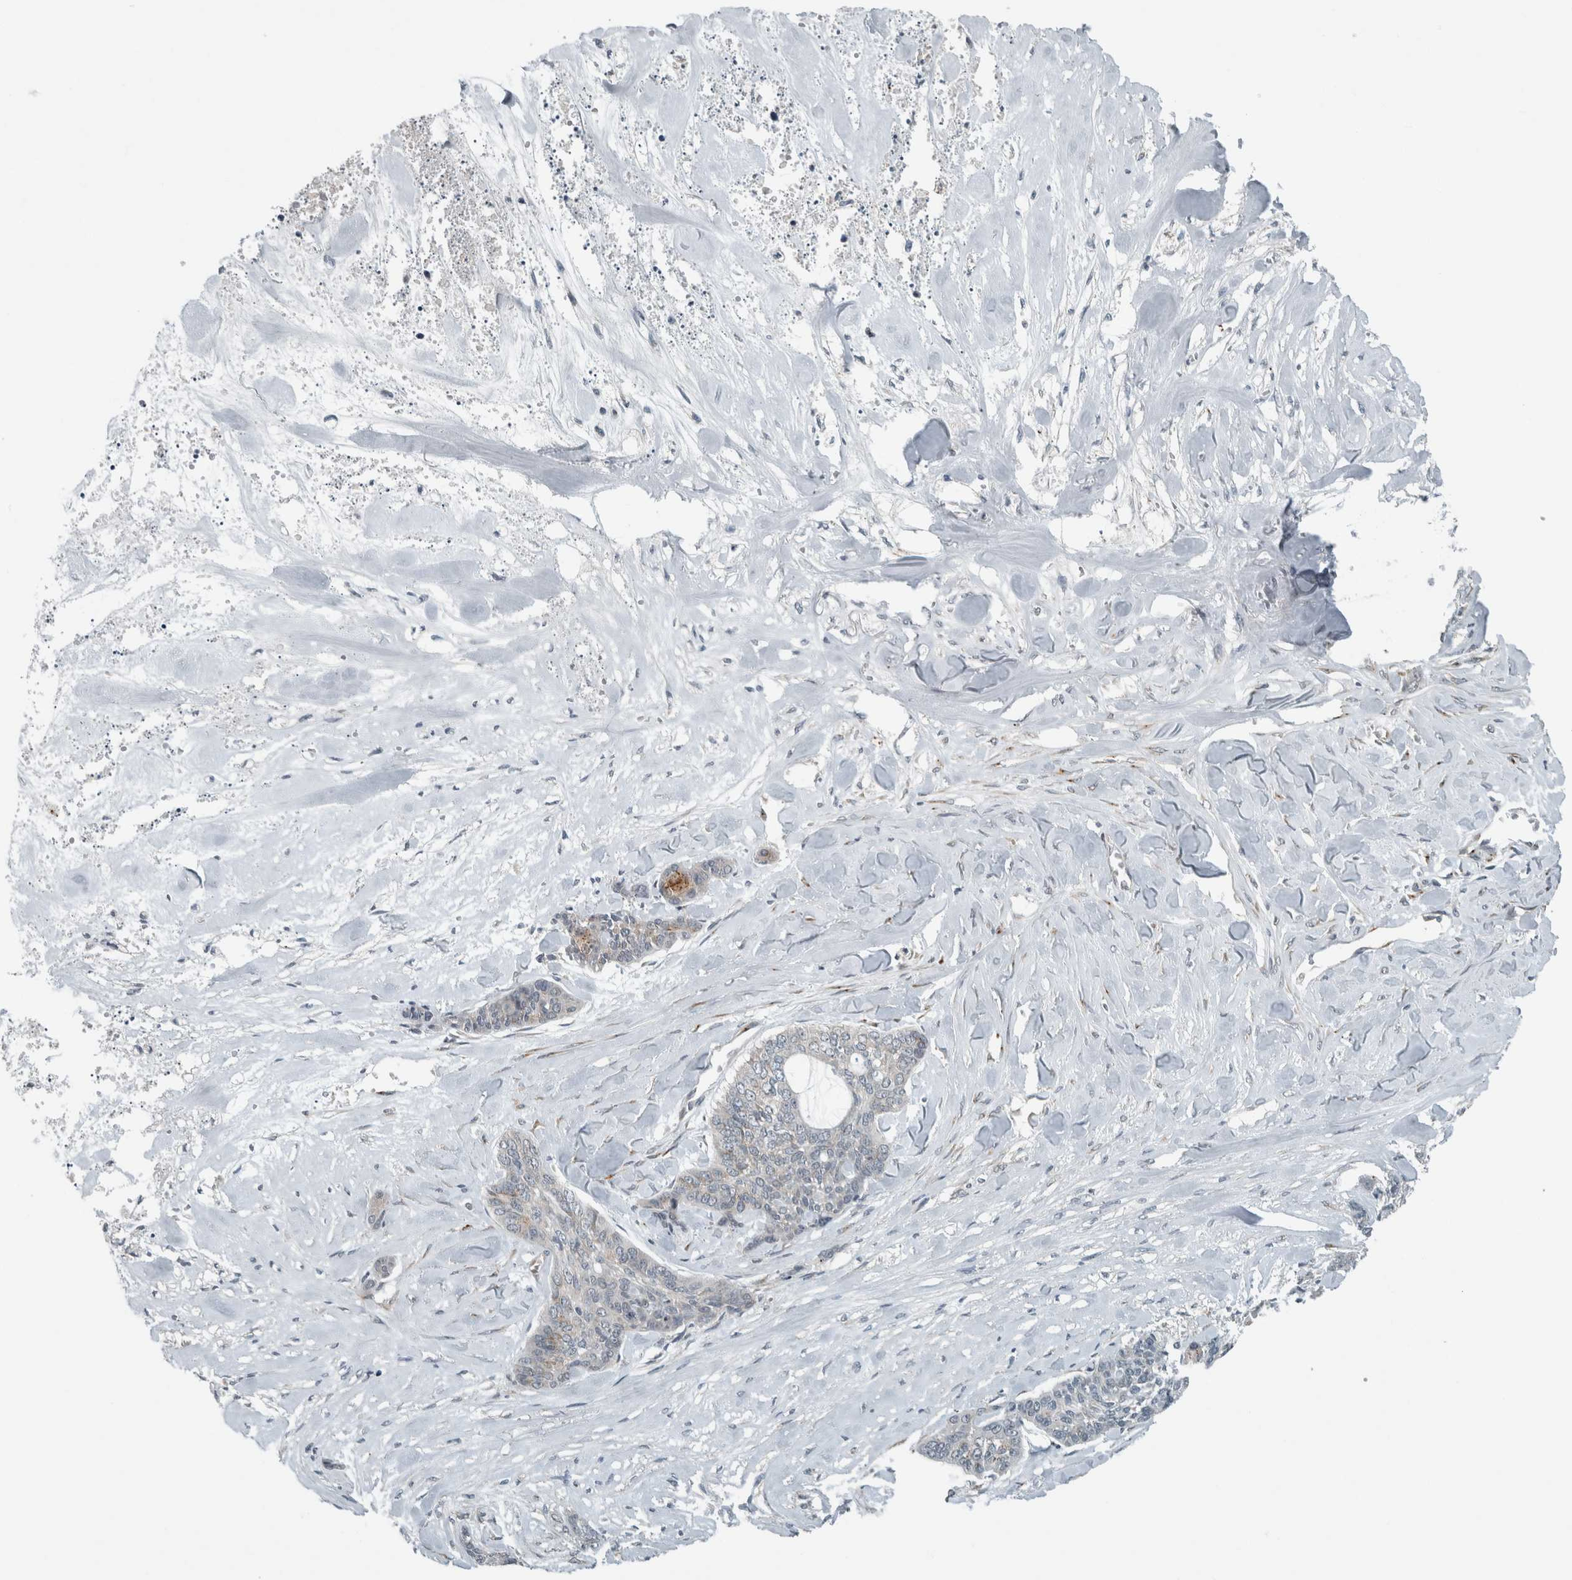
{"staining": {"intensity": "weak", "quantity": "<25%", "location": "cytoplasmic/membranous"}, "tissue": "skin cancer", "cell_type": "Tumor cells", "image_type": "cancer", "snomed": [{"axis": "morphology", "description": "Basal cell carcinoma"}, {"axis": "topography", "description": "Skin"}], "caption": "A histopathology image of basal cell carcinoma (skin) stained for a protein demonstrates no brown staining in tumor cells. Brightfield microscopy of immunohistochemistry stained with DAB (brown) and hematoxylin (blue), captured at high magnification.", "gene": "KIF1C", "patient": {"sex": "female", "age": 64}}